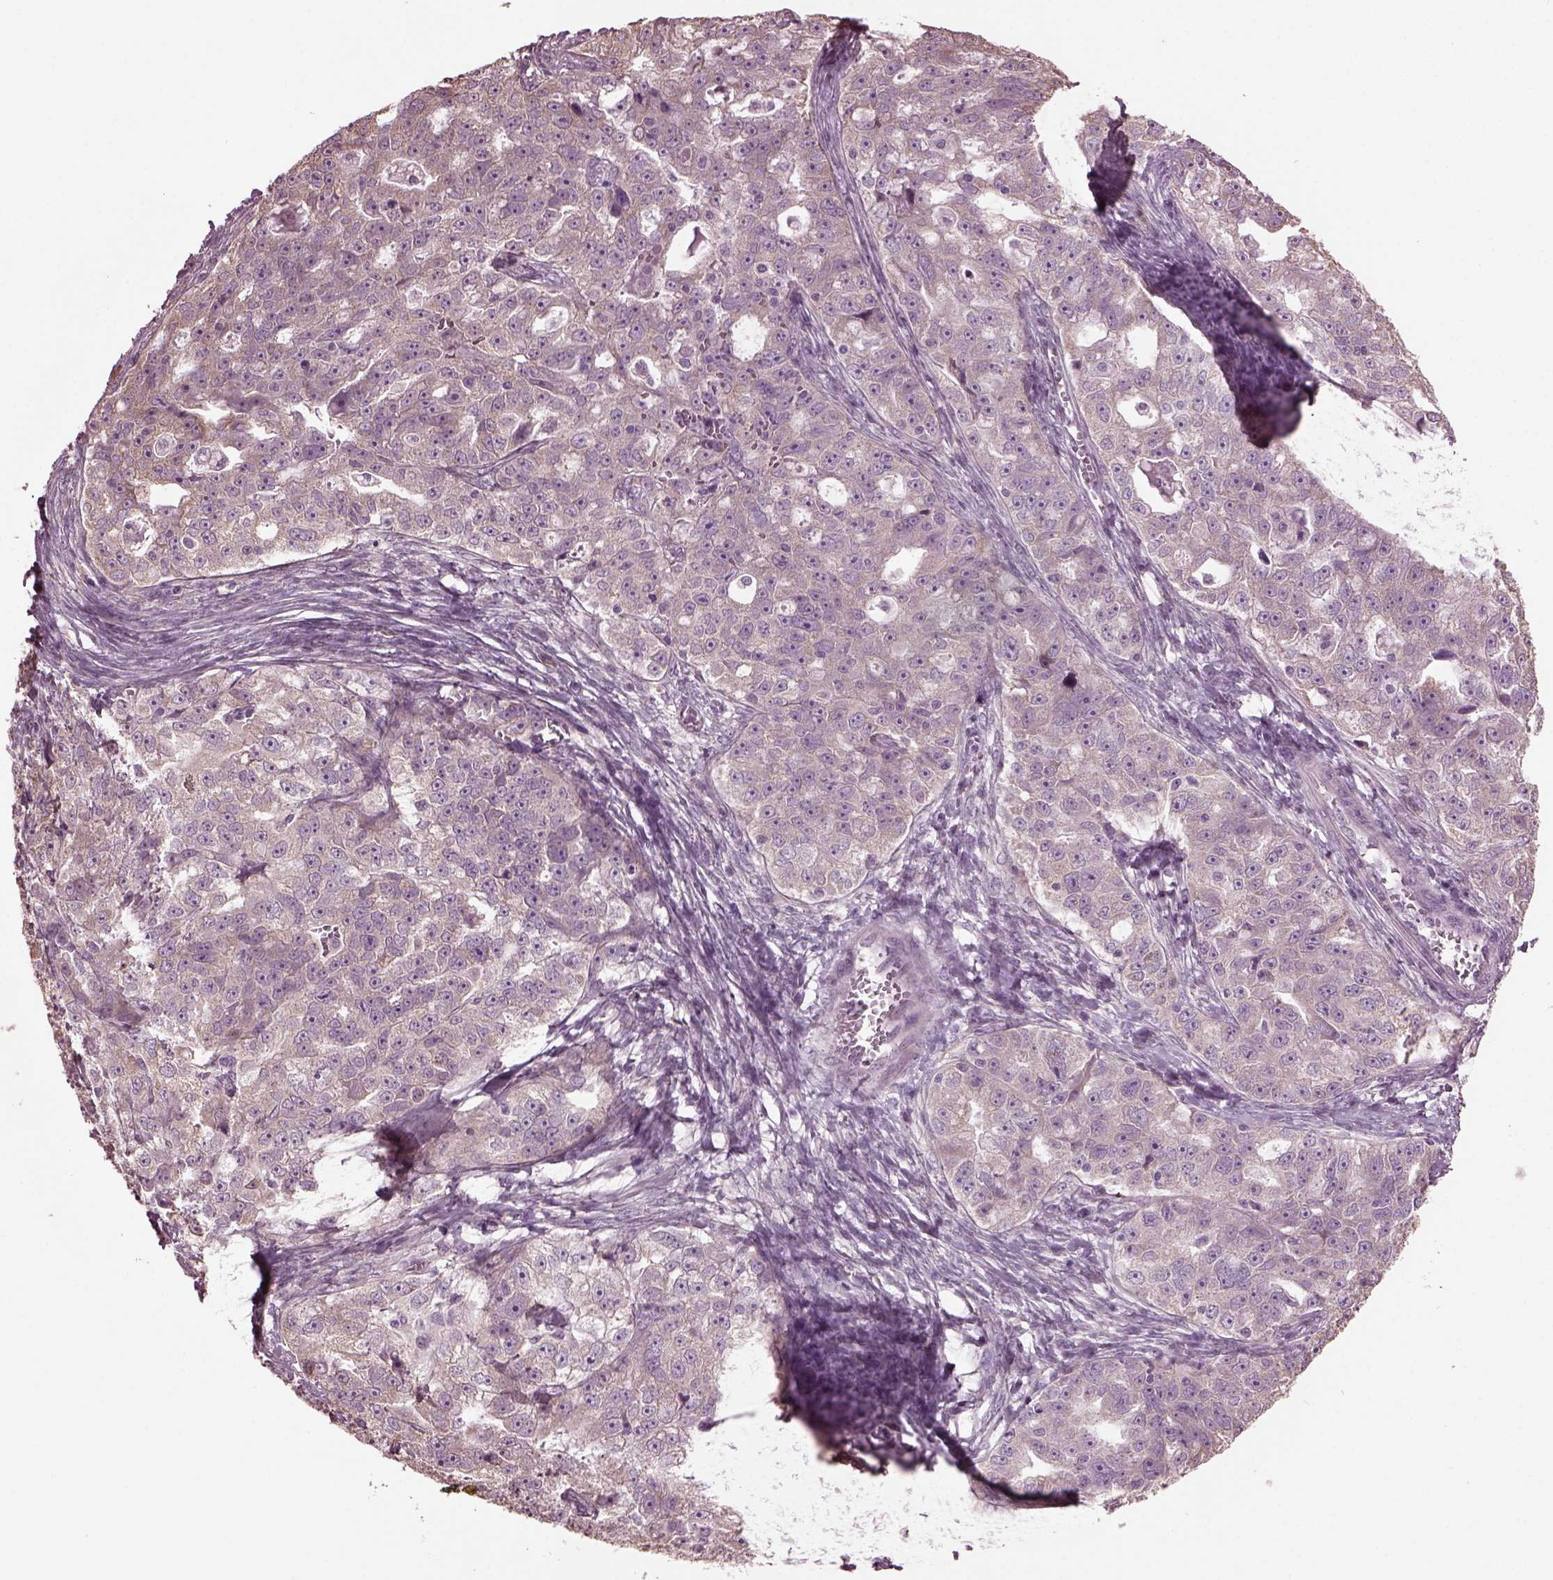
{"staining": {"intensity": "weak", "quantity": "<25%", "location": "cytoplasmic/membranous"}, "tissue": "ovarian cancer", "cell_type": "Tumor cells", "image_type": "cancer", "snomed": [{"axis": "morphology", "description": "Cystadenocarcinoma, serous, NOS"}, {"axis": "topography", "description": "Ovary"}], "caption": "Protein analysis of ovarian cancer (serous cystadenocarcinoma) shows no significant staining in tumor cells. (Brightfield microscopy of DAB (3,3'-diaminobenzidine) immunohistochemistry (IHC) at high magnification).", "gene": "CABP5", "patient": {"sex": "female", "age": 51}}